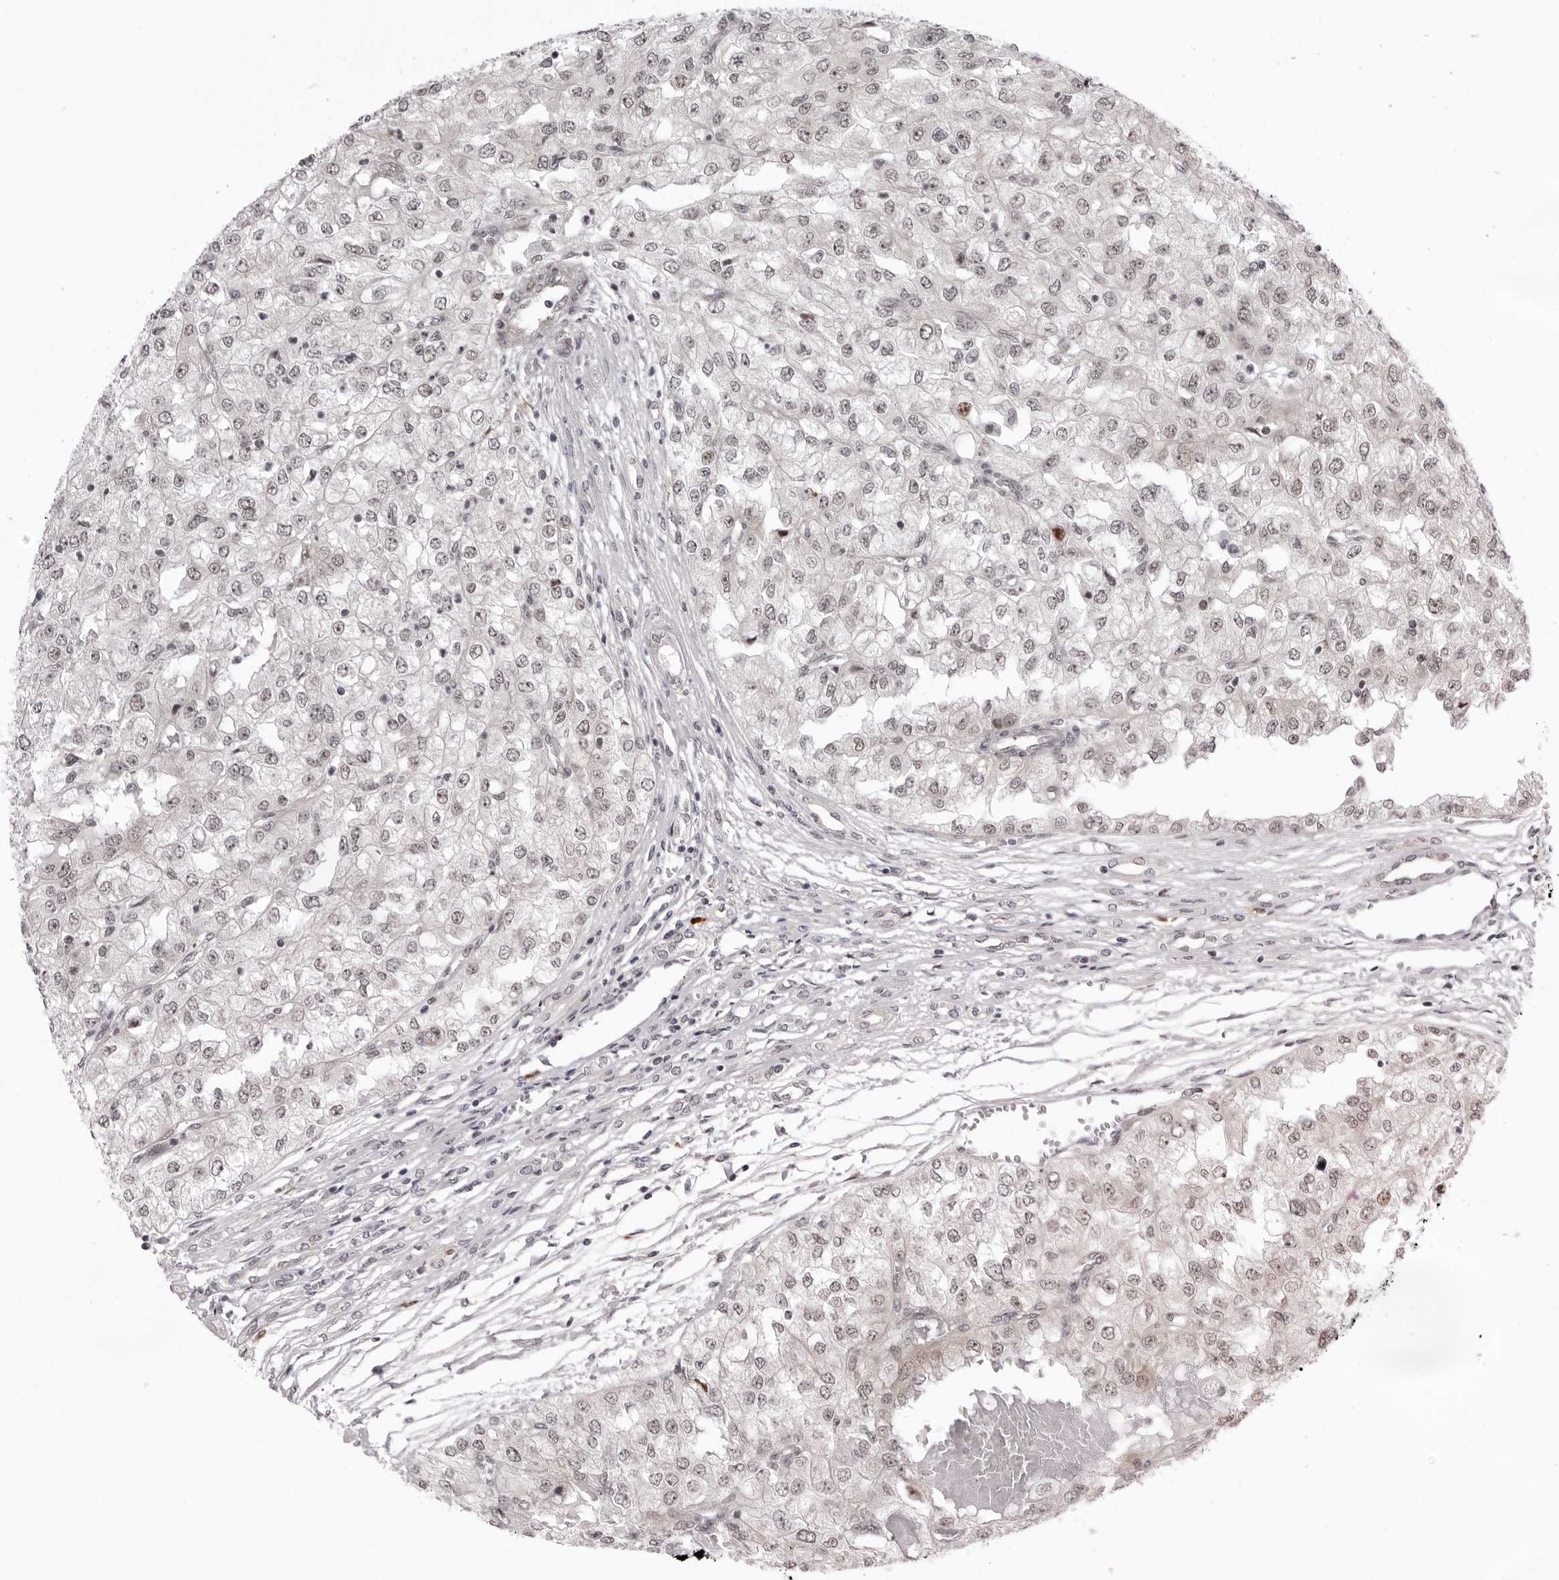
{"staining": {"intensity": "weak", "quantity": "25%-75%", "location": "nuclear"}, "tissue": "renal cancer", "cell_type": "Tumor cells", "image_type": "cancer", "snomed": [{"axis": "morphology", "description": "Adenocarcinoma, NOS"}, {"axis": "topography", "description": "Kidney"}], "caption": "This image displays immunohistochemistry (IHC) staining of human adenocarcinoma (renal), with low weak nuclear expression in about 25%-75% of tumor cells.", "gene": "GCSAML", "patient": {"sex": "female", "age": 54}}